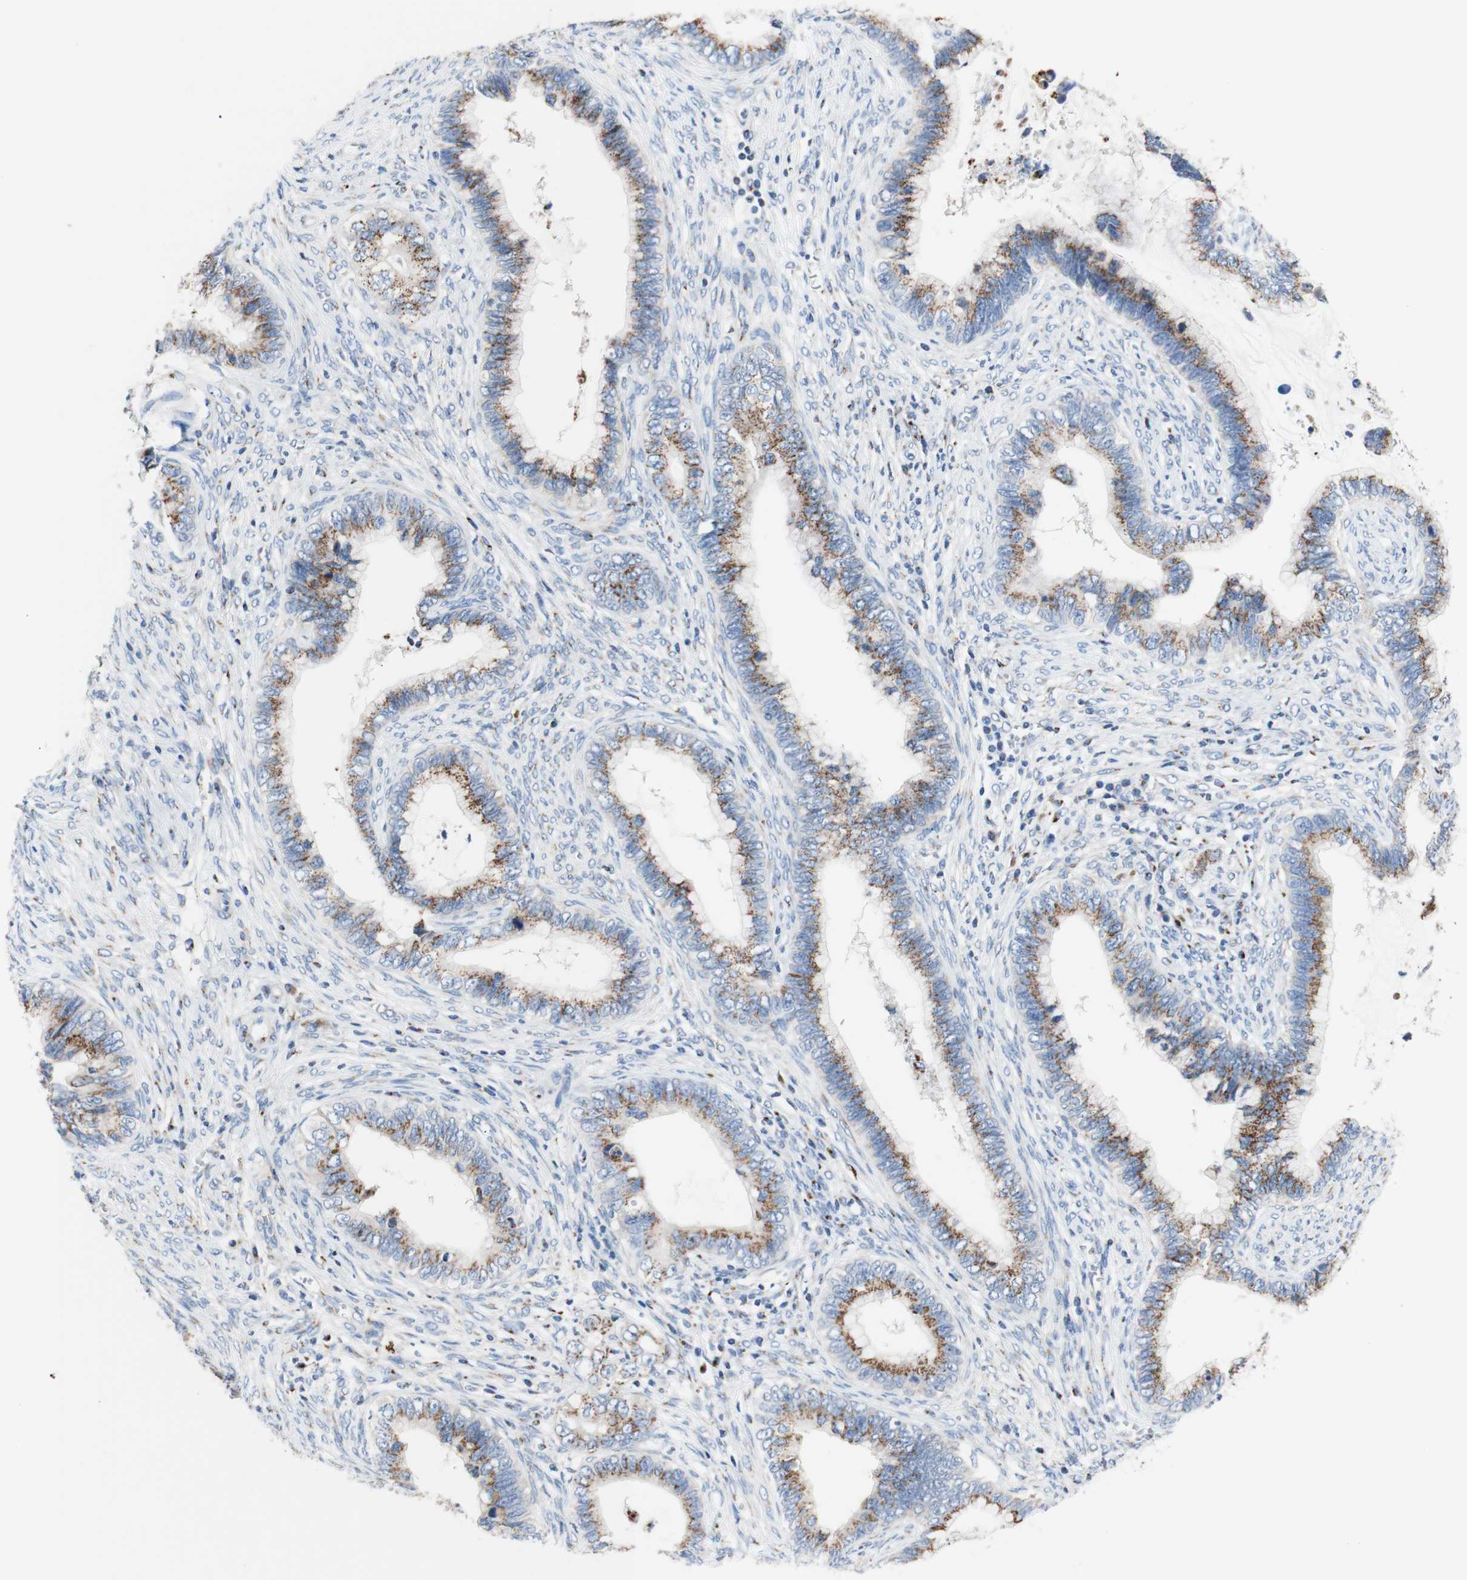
{"staining": {"intensity": "weak", "quantity": "25%-75%", "location": "cytoplasmic/membranous"}, "tissue": "cervical cancer", "cell_type": "Tumor cells", "image_type": "cancer", "snomed": [{"axis": "morphology", "description": "Adenocarcinoma, NOS"}, {"axis": "topography", "description": "Cervix"}], "caption": "Human cervical adenocarcinoma stained for a protein (brown) demonstrates weak cytoplasmic/membranous positive expression in about 25%-75% of tumor cells.", "gene": "GALNT2", "patient": {"sex": "female", "age": 44}}